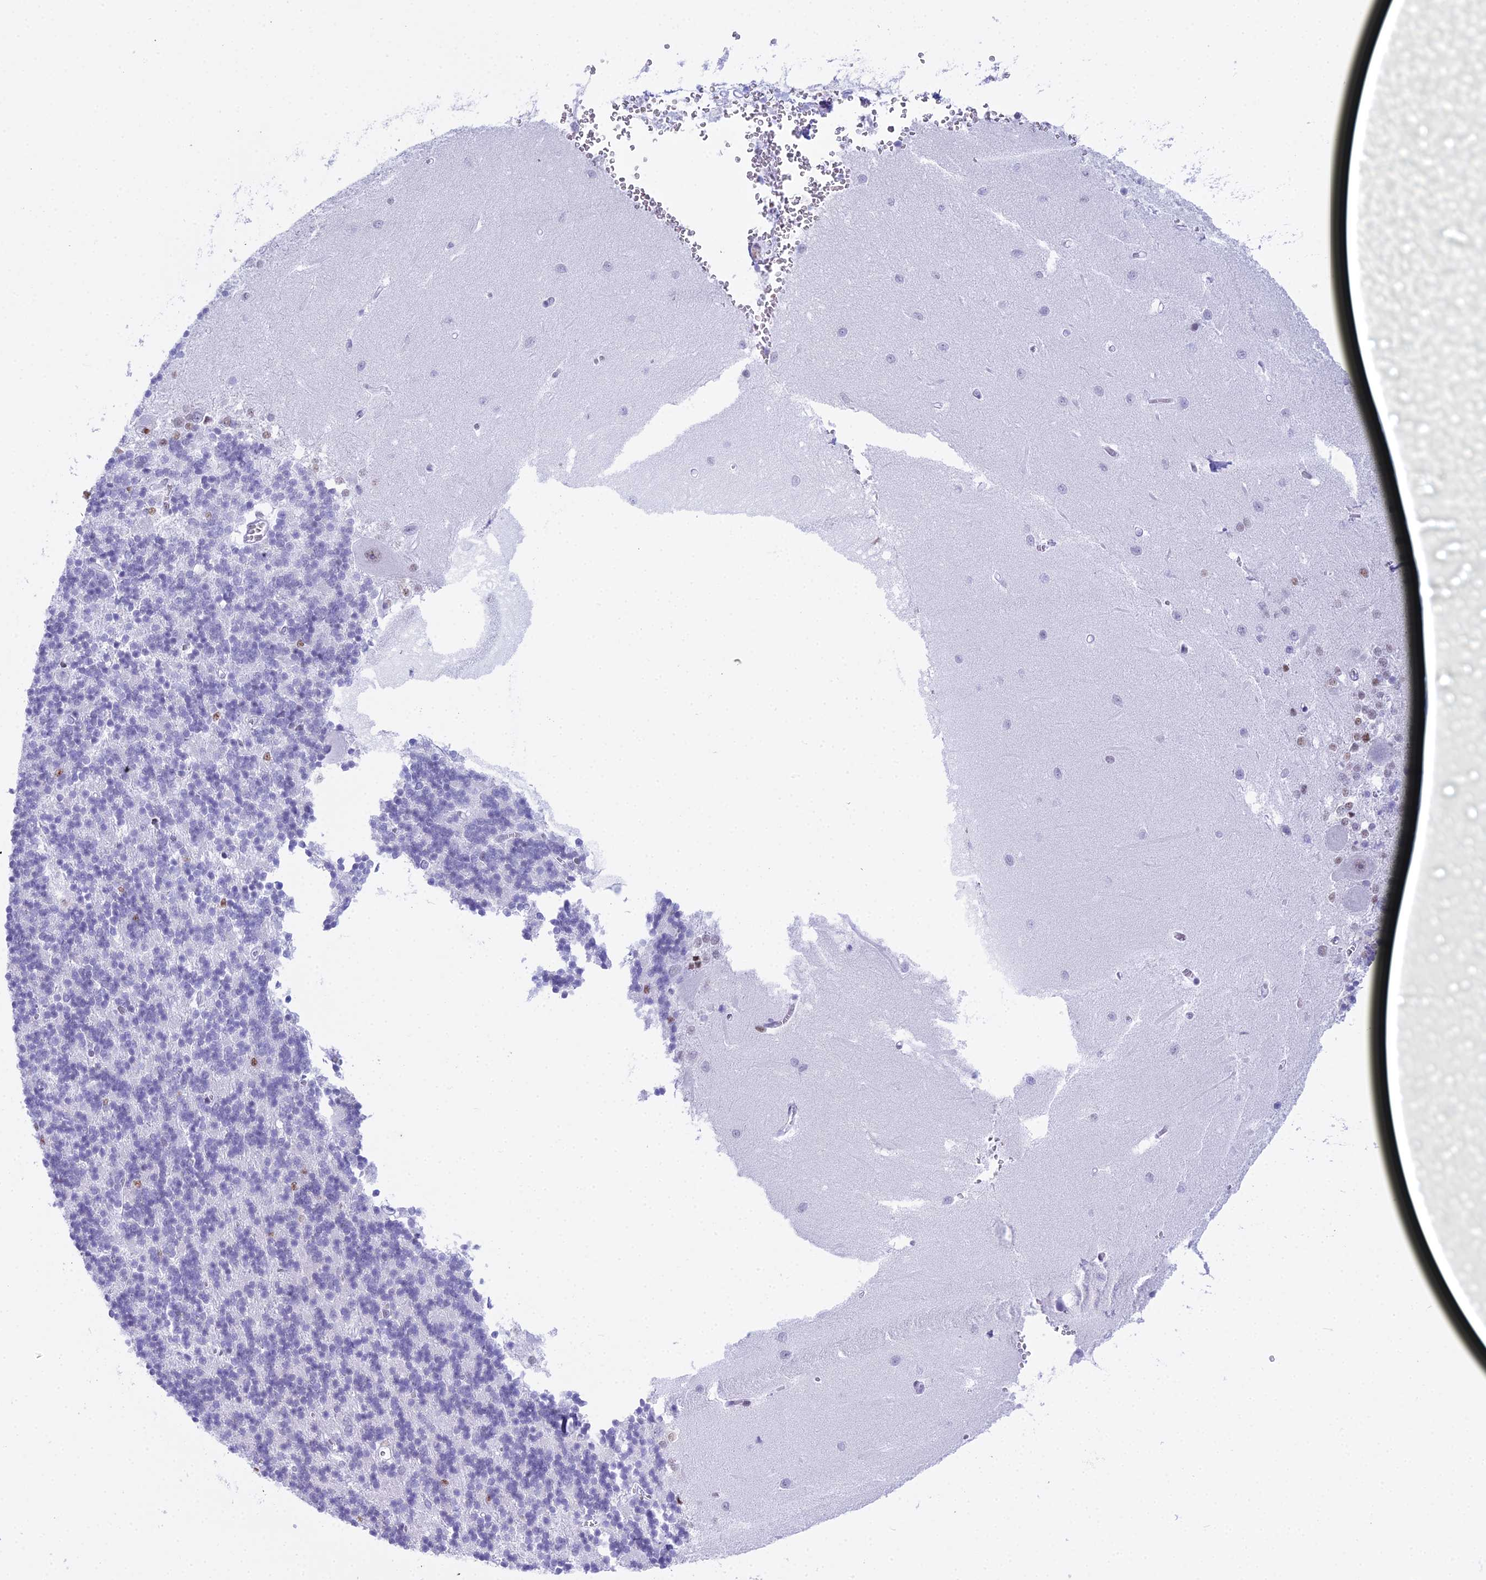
{"staining": {"intensity": "weak", "quantity": "<25%", "location": "nuclear"}, "tissue": "cerebellum", "cell_type": "Cells in granular layer", "image_type": "normal", "snomed": [{"axis": "morphology", "description": "Normal tissue, NOS"}, {"axis": "topography", "description": "Cerebellum"}], "caption": "Immunohistochemical staining of unremarkable human cerebellum displays no significant expression in cells in granular layer.", "gene": "RNPS1", "patient": {"sex": "male", "age": 37}}